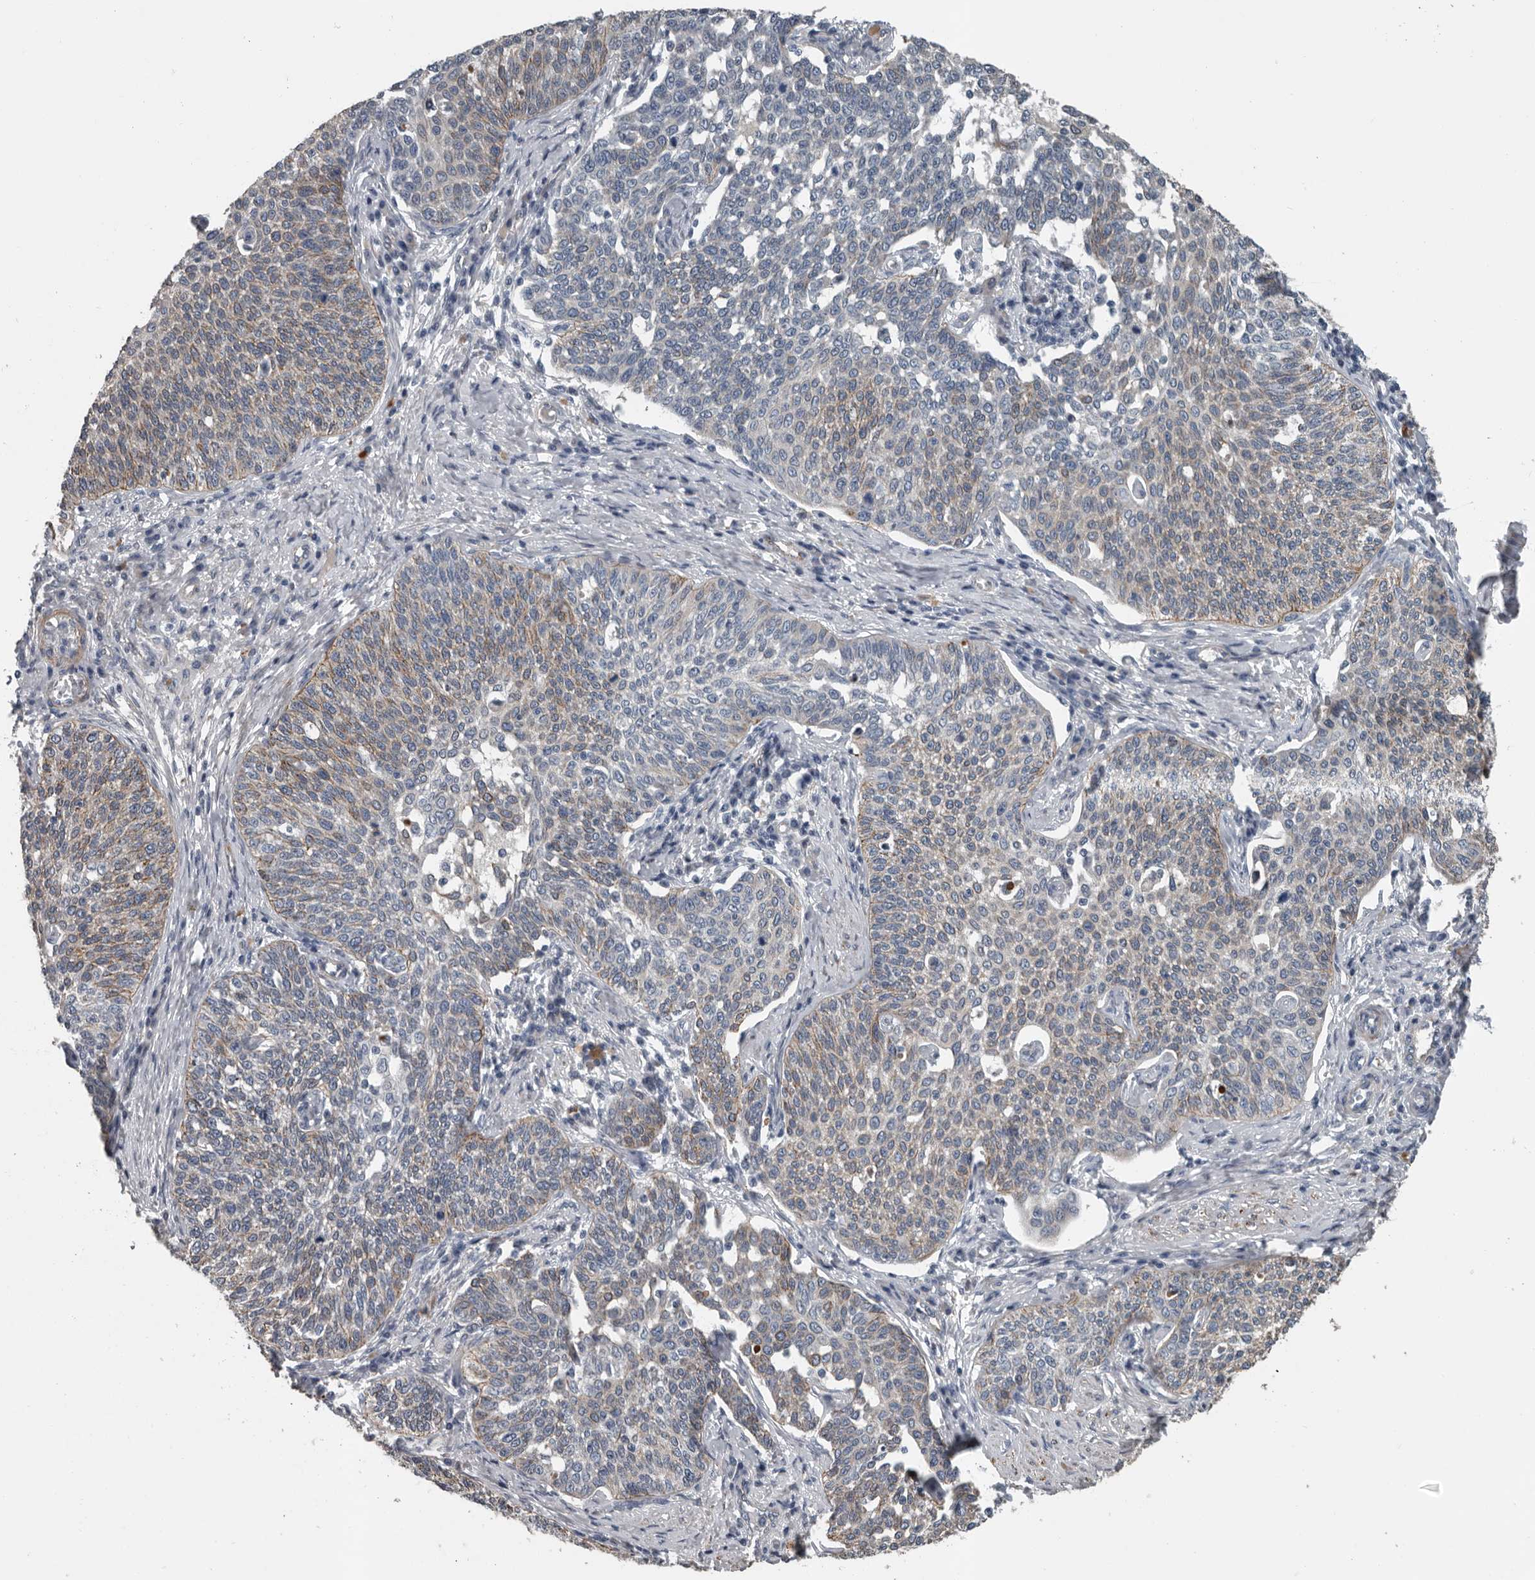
{"staining": {"intensity": "weak", "quantity": "25%-75%", "location": "cytoplasmic/membranous"}, "tissue": "cervical cancer", "cell_type": "Tumor cells", "image_type": "cancer", "snomed": [{"axis": "morphology", "description": "Squamous cell carcinoma, NOS"}, {"axis": "topography", "description": "Cervix"}], "caption": "Immunohistochemical staining of human cervical cancer exhibits low levels of weak cytoplasmic/membranous staining in approximately 25%-75% of tumor cells.", "gene": "DPY19L4", "patient": {"sex": "female", "age": 34}}